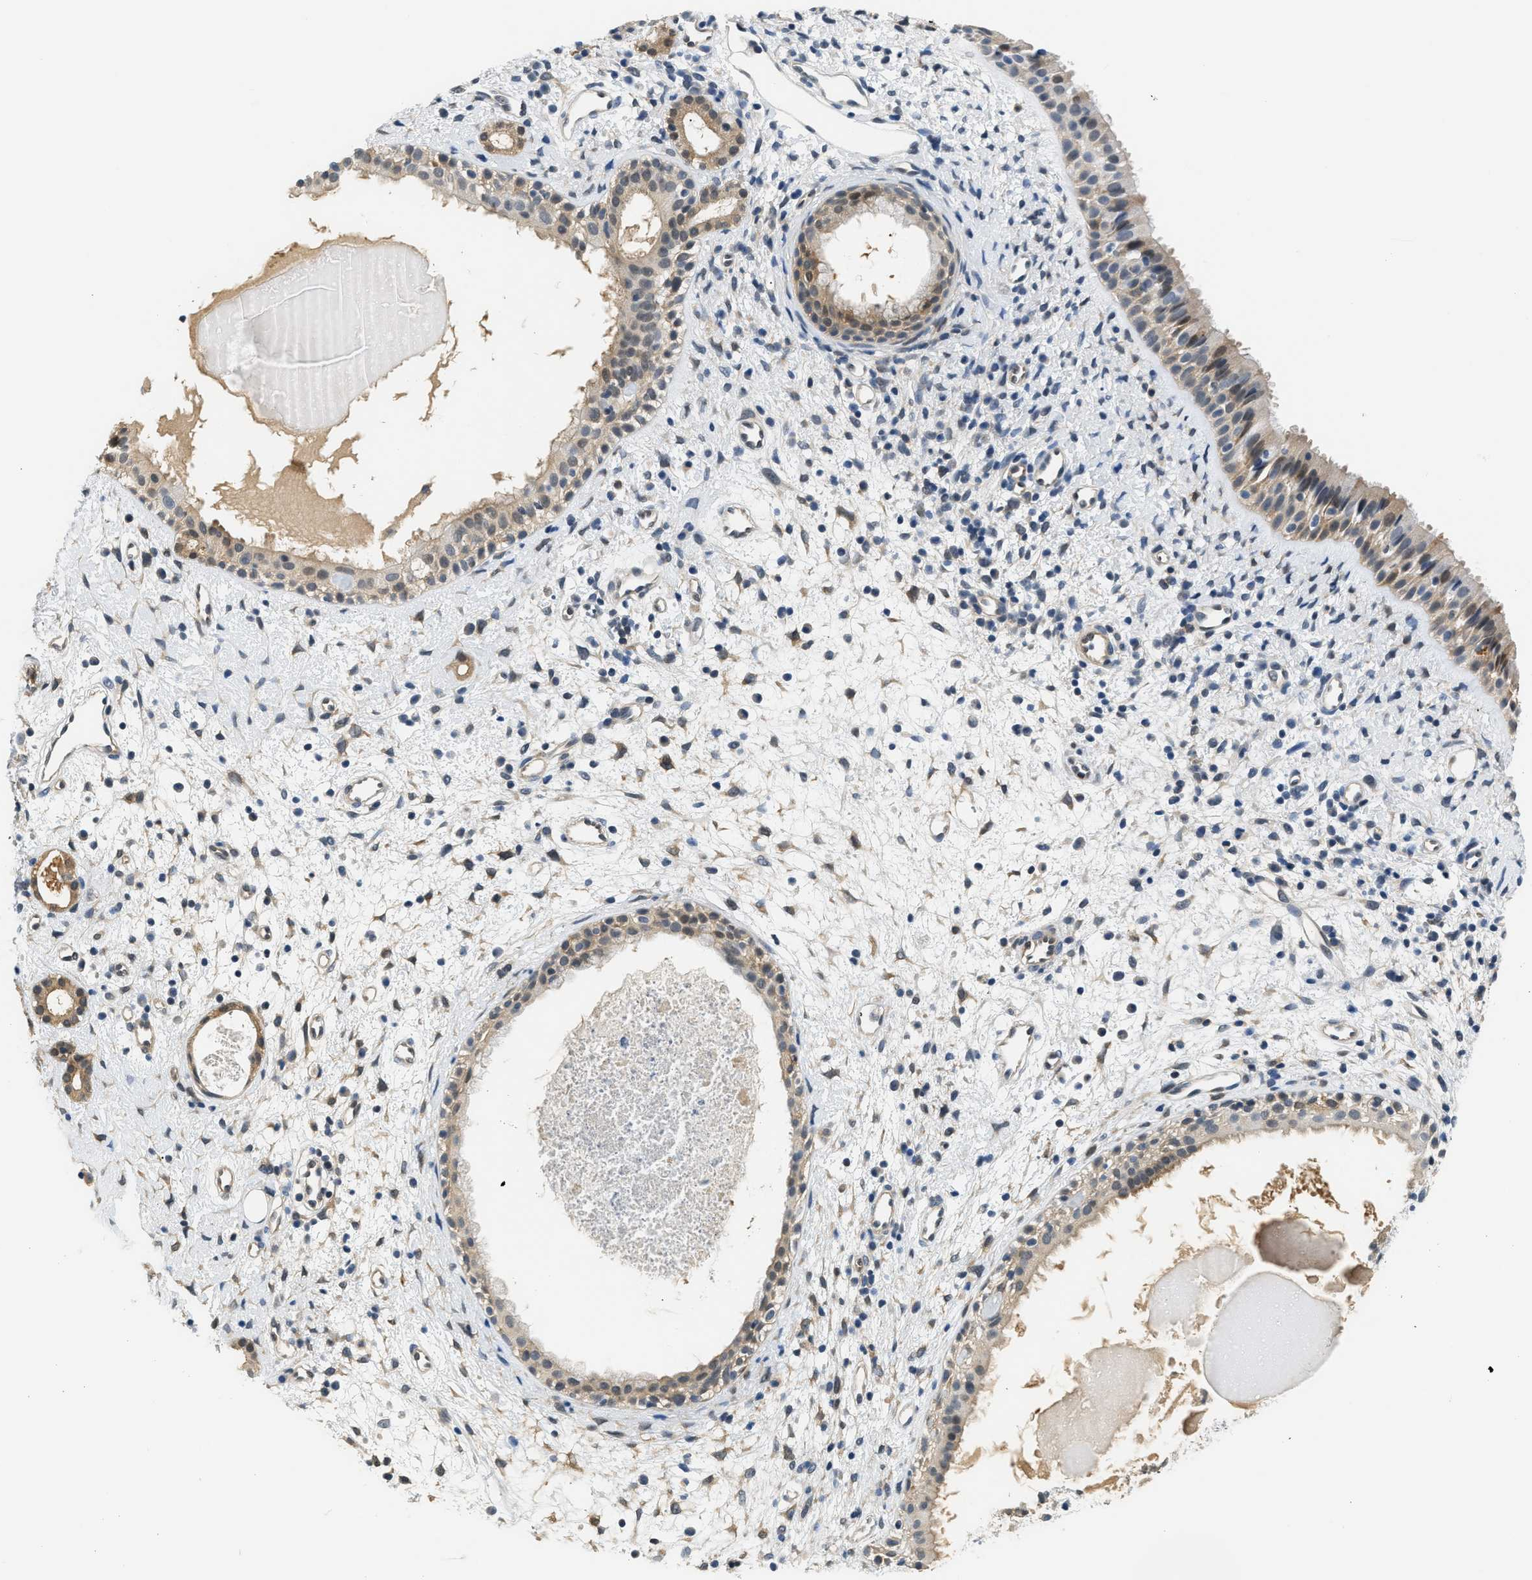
{"staining": {"intensity": "weak", "quantity": "25%-75%", "location": "cytoplasmic/membranous,nuclear"}, "tissue": "nasopharynx", "cell_type": "Respiratory epithelial cells", "image_type": "normal", "snomed": [{"axis": "morphology", "description": "Normal tissue, NOS"}, {"axis": "topography", "description": "Nasopharynx"}], "caption": "The photomicrograph reveals immunohistochemical staining of unremarkable nasopharynx. There is weak cytoplasmic/membranous,nuclear expression is present in about 25%-75% of respiratory epithelial cells.", "gene": "EIF4EBP2", "patient": {"sex": "male", "age": 22}}